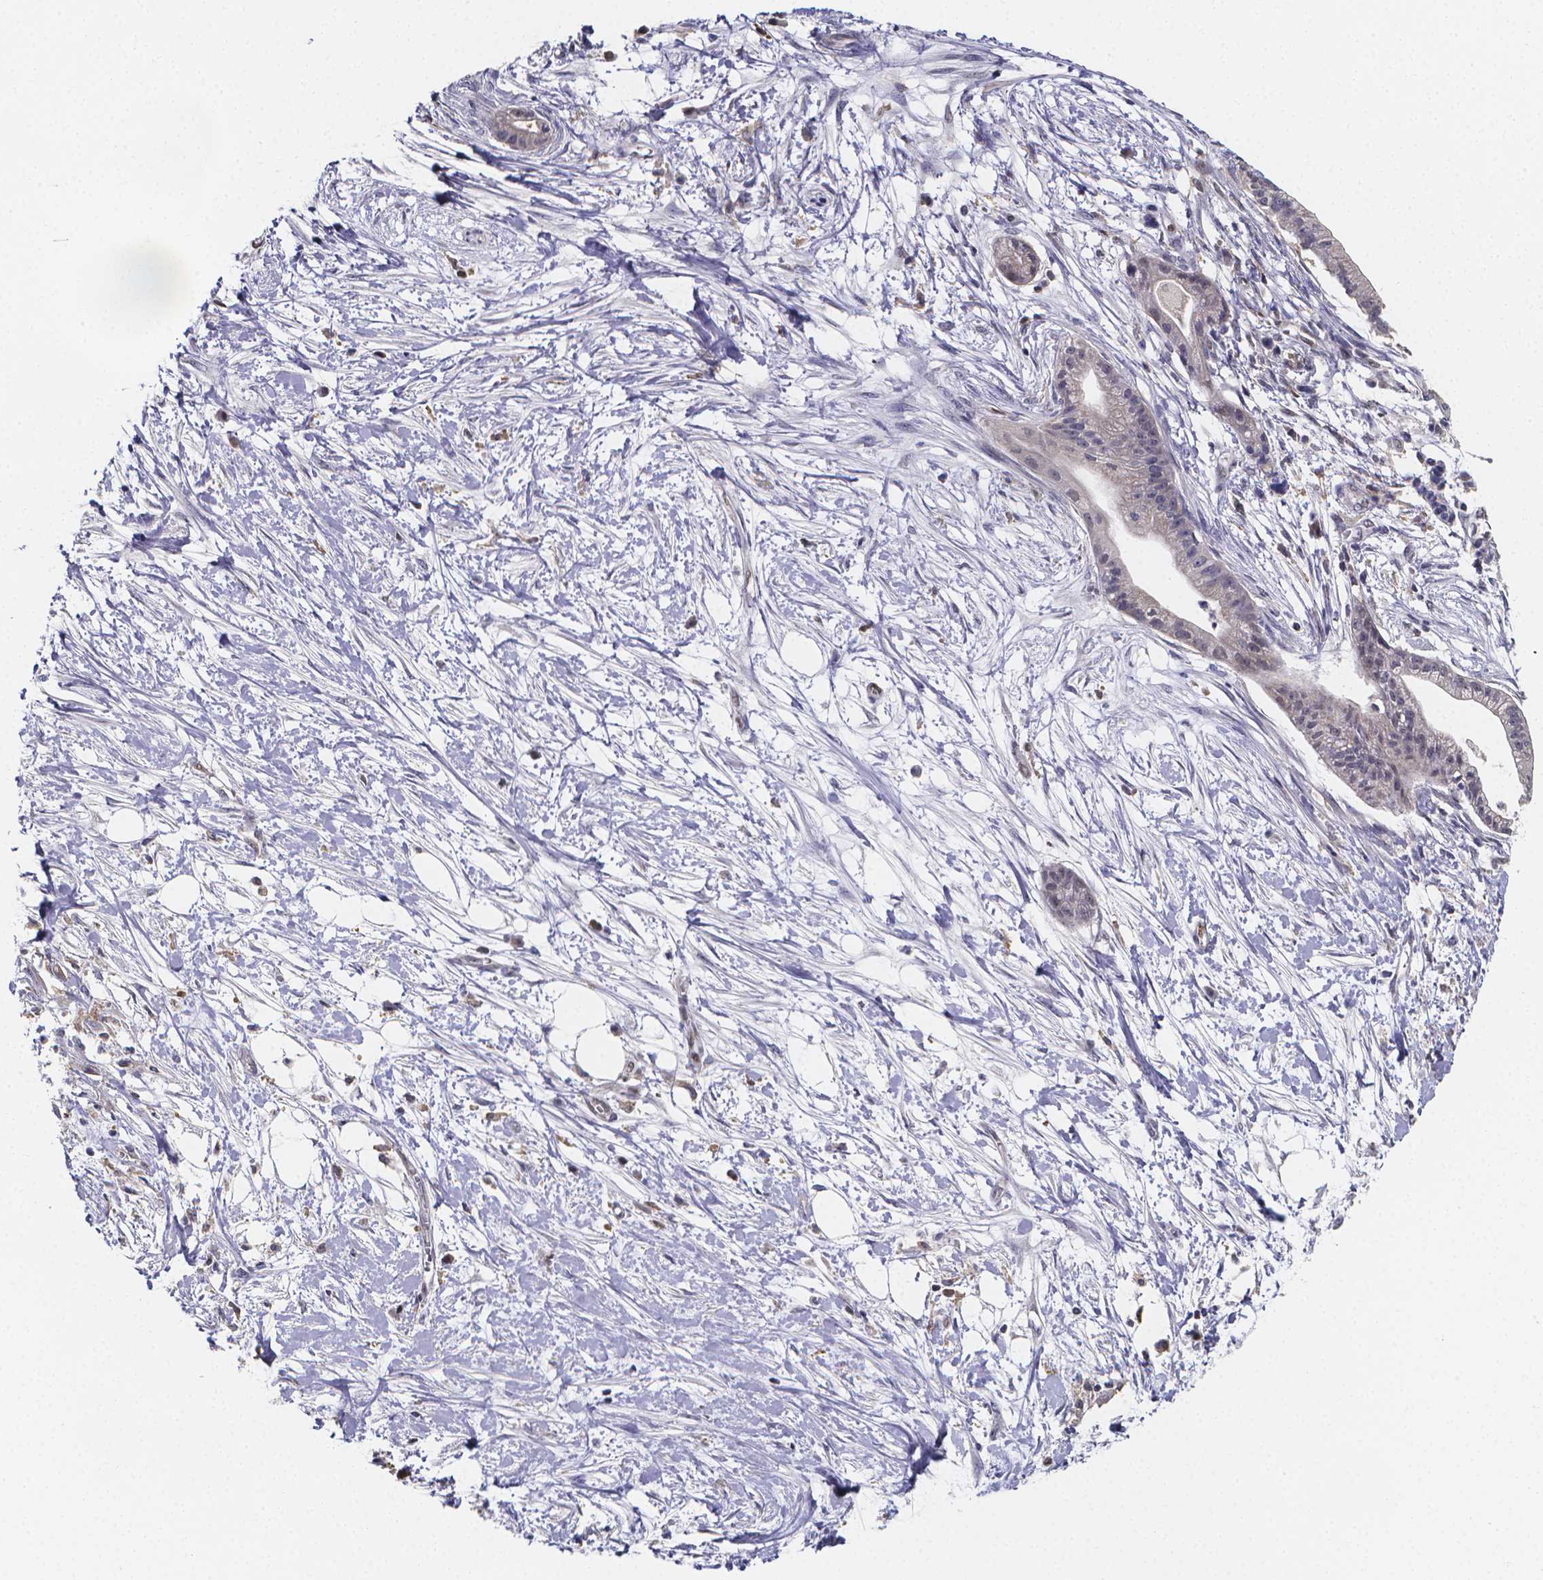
{"staining": {"intensity": "negative", "quantity": "none", "location": "none"}, "tissue": "pancreatic cancer", "cell_type": "Tumor cells", "image_type": "cancer", "snomed": [{"axis": "morphology", "description": "Normal tissue, NOS"}, {"axis": "morphology", "description": "Adenocarcinoma, NOS"}, {"axis": "topography", "description": "Lymph node"}, {"axis": "topography", "description": "Pancreas"}], "caption": "IHC of pancreatic cancer shows no positivity in tumor cells.", "gene": "PAH", "patient": {"sex": "female", "age": 58}}